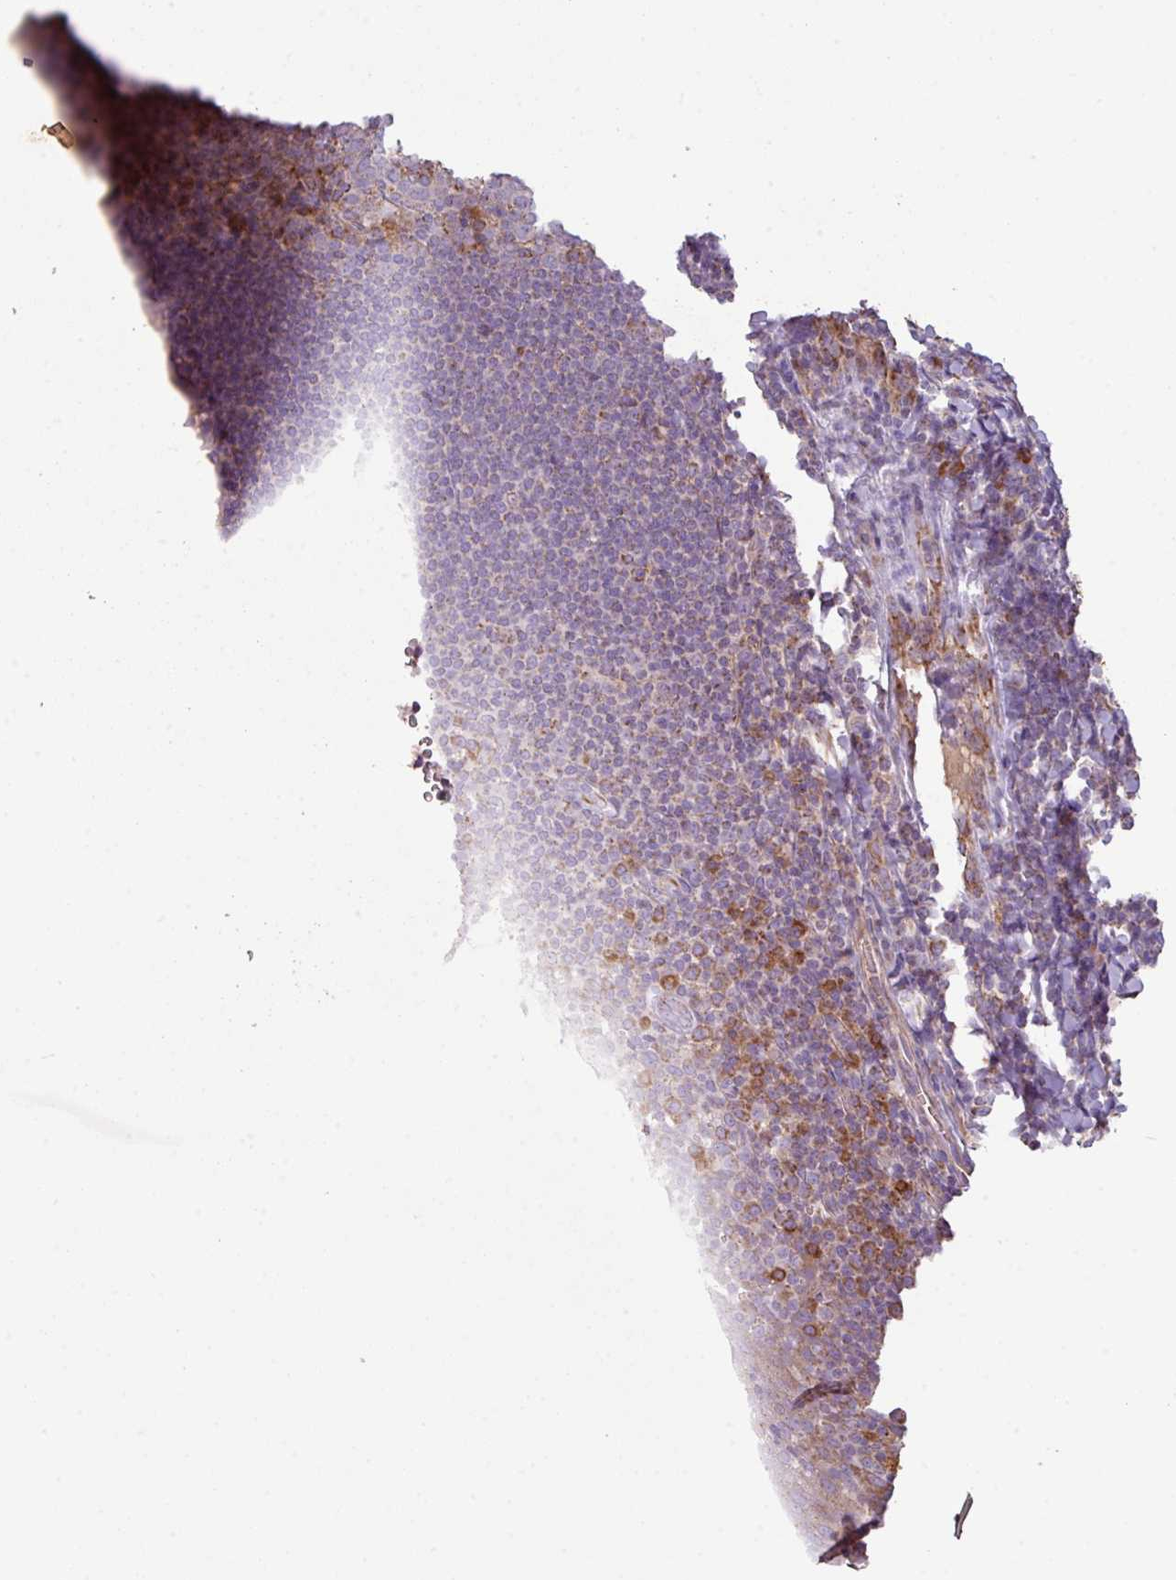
{"staining": {"intensity": "moderate", "quantity": "<25%", "location": "cytoplasmic/membranous"}, "tissue": "tonsil", "cell_type": "Germinal center cells", "image_type": "normal", "snomed": [{"axis": "morphology", "description": "Normal tissue, NOS"}, {"axis": "topography", "description": "Tonsil"}], "caption": "This image exhibits immunohistochemistry (IHC) staining of benign tonsil, with low moderate cytoplasmic/membranous positivity in about <25% of germinal center cells.", "gene": "ENSG00000260170", "patient": {"sex": "male", "age": 27}}